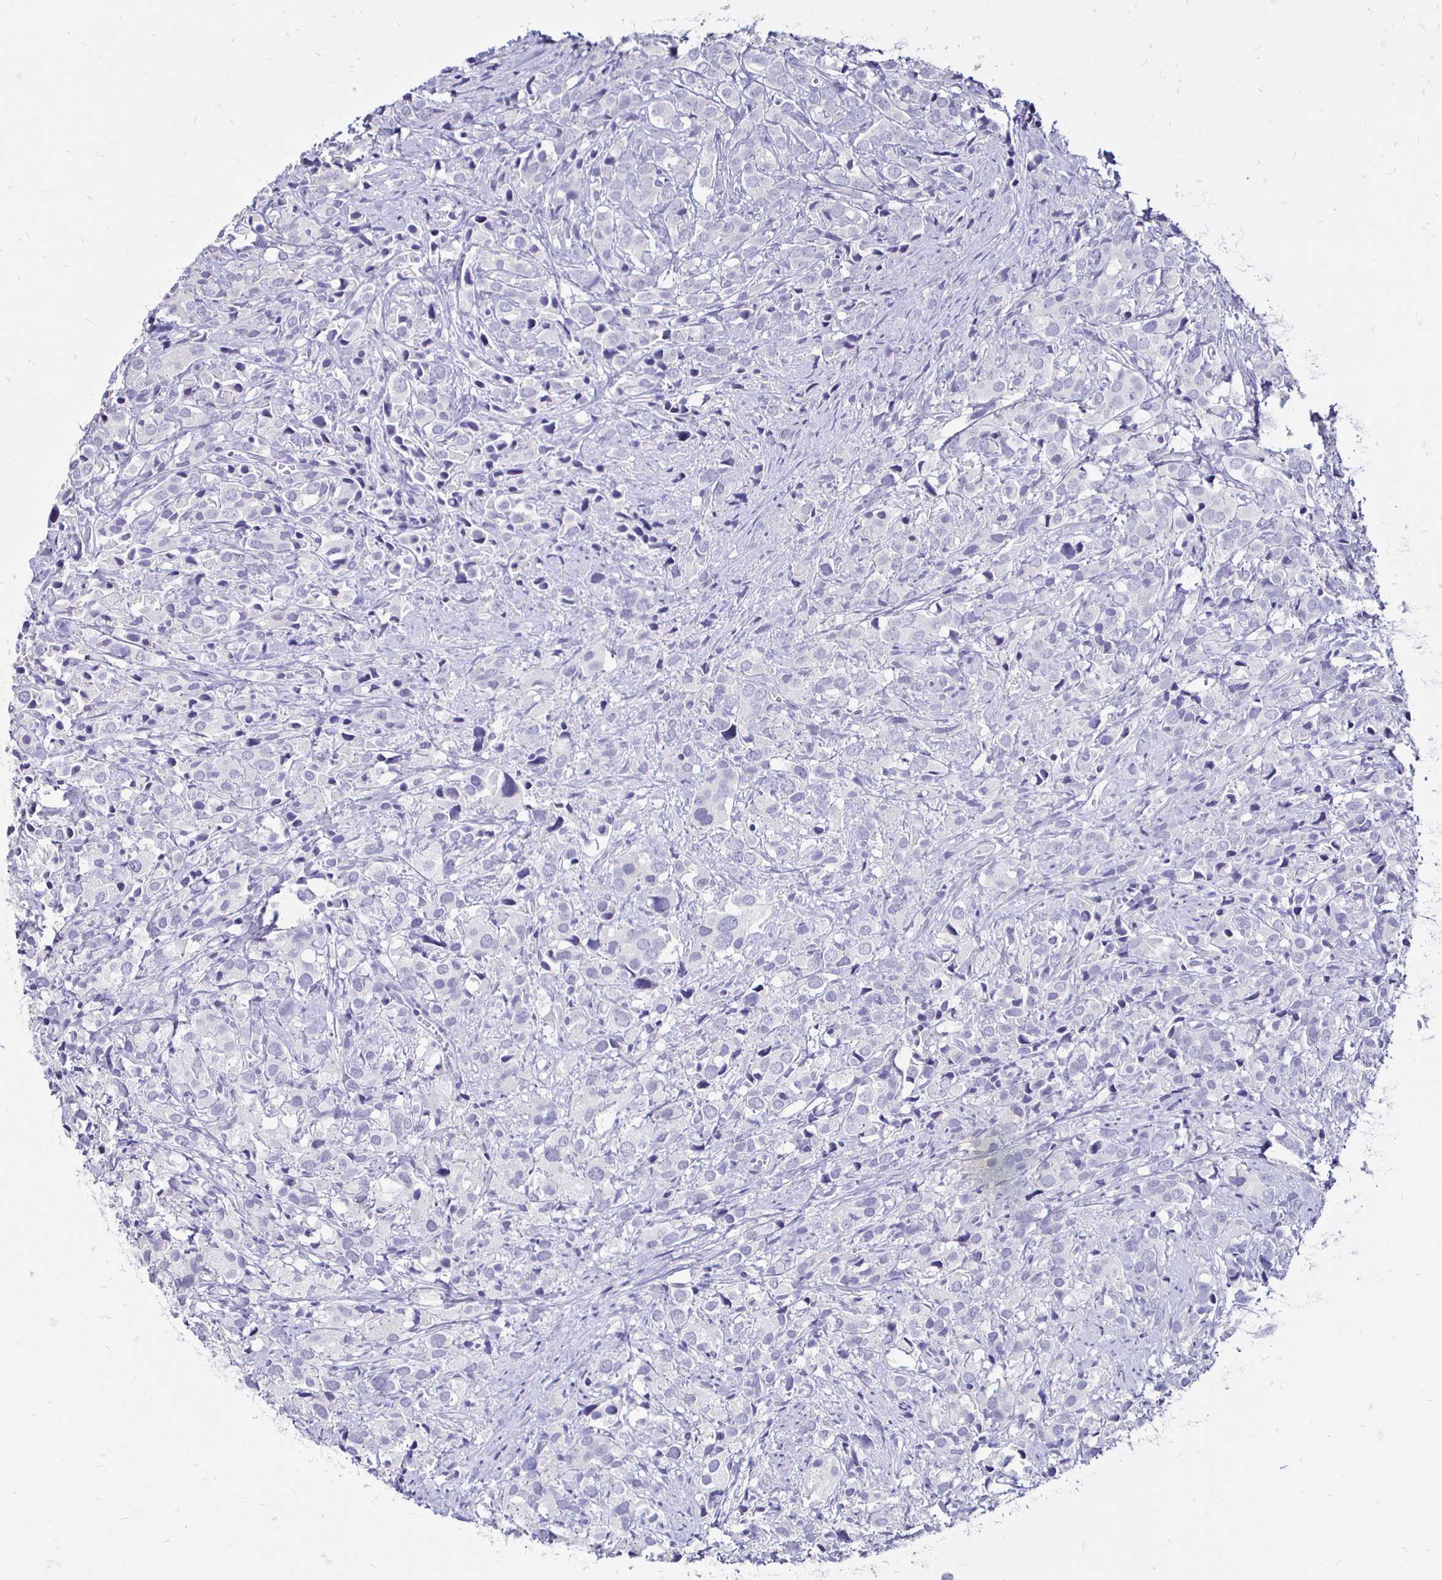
{"staining": {"intensity": "negative", "quantity": "none", "location": "none"}, "tissue": "prostate cancer", "cell_type": "Tumor cells", "image_type": "cancer", "snomed": [{"axis": "morphology", "description": "Adenocarcinoma, High grade"}, {"axis": "topography", "description": "Prostate"}], "caption": "Immunohistochemistry of human high-grade adenocarcinoma (prostate) shows no staining in tumor cells. (Brightfield microscopy of DAB IHC at high magnification).", "gene": "IRGC", "patient": {"sex": "male", "age": 86}}